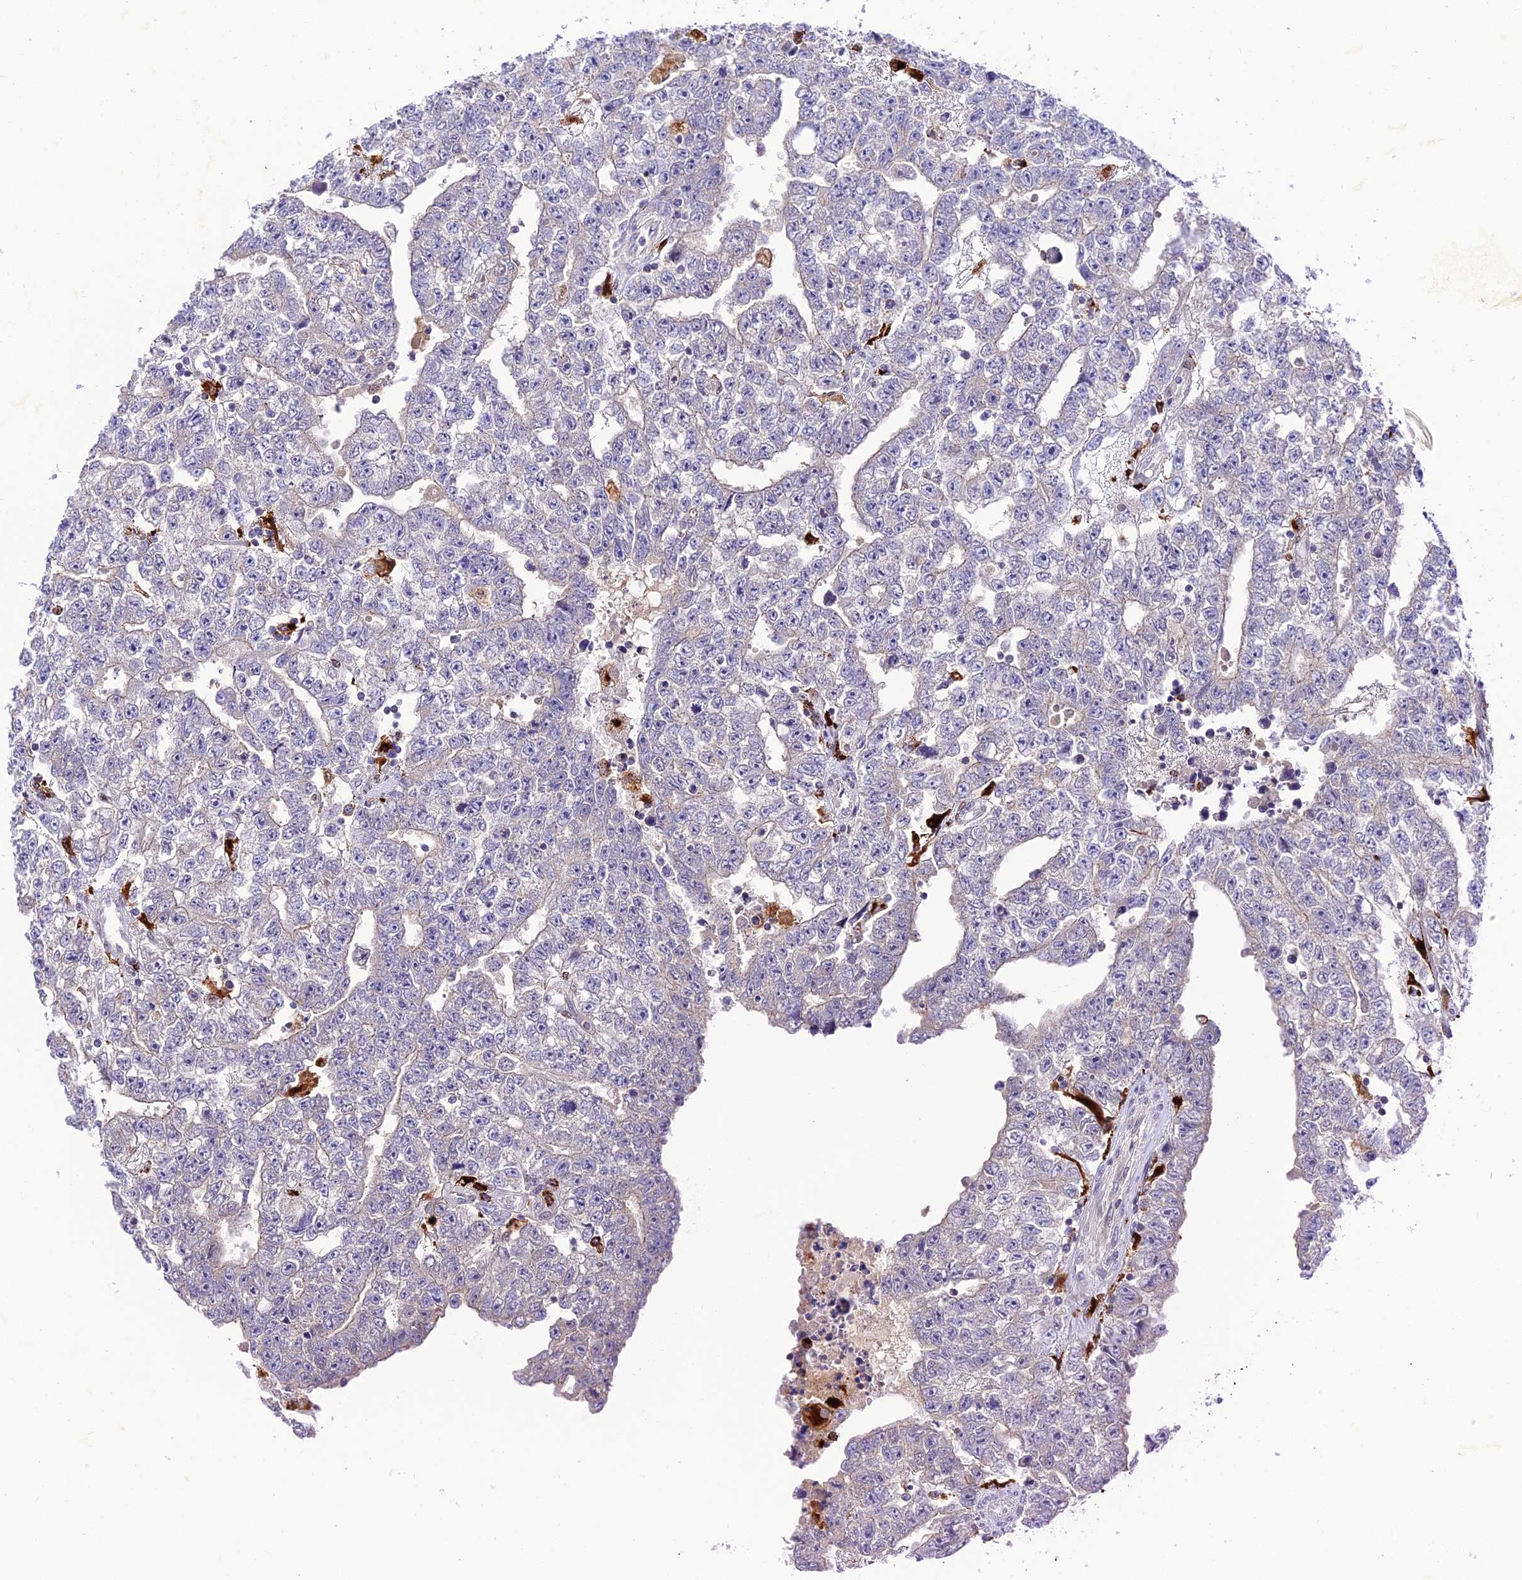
{"staining": {"intensity": "negative", "quantity": "none", "location": "none"}, "tissue": "testis cancer", "cell_type": "Tumor cells", "image_type": "cancer", "snomed": [{"axis": "morphology", "description": "Carcinoma, Embryonal, NOS"}, {"axis": "topography", "description": "Testis"}], "caption": "Immunohistochemistry of testis cancer (embryonal carcinoma) displays no expression in tumor cells. Nuclei are stained in blue.", "gene": "HIC1", "patient": {"sex": "male", "age": 25}}